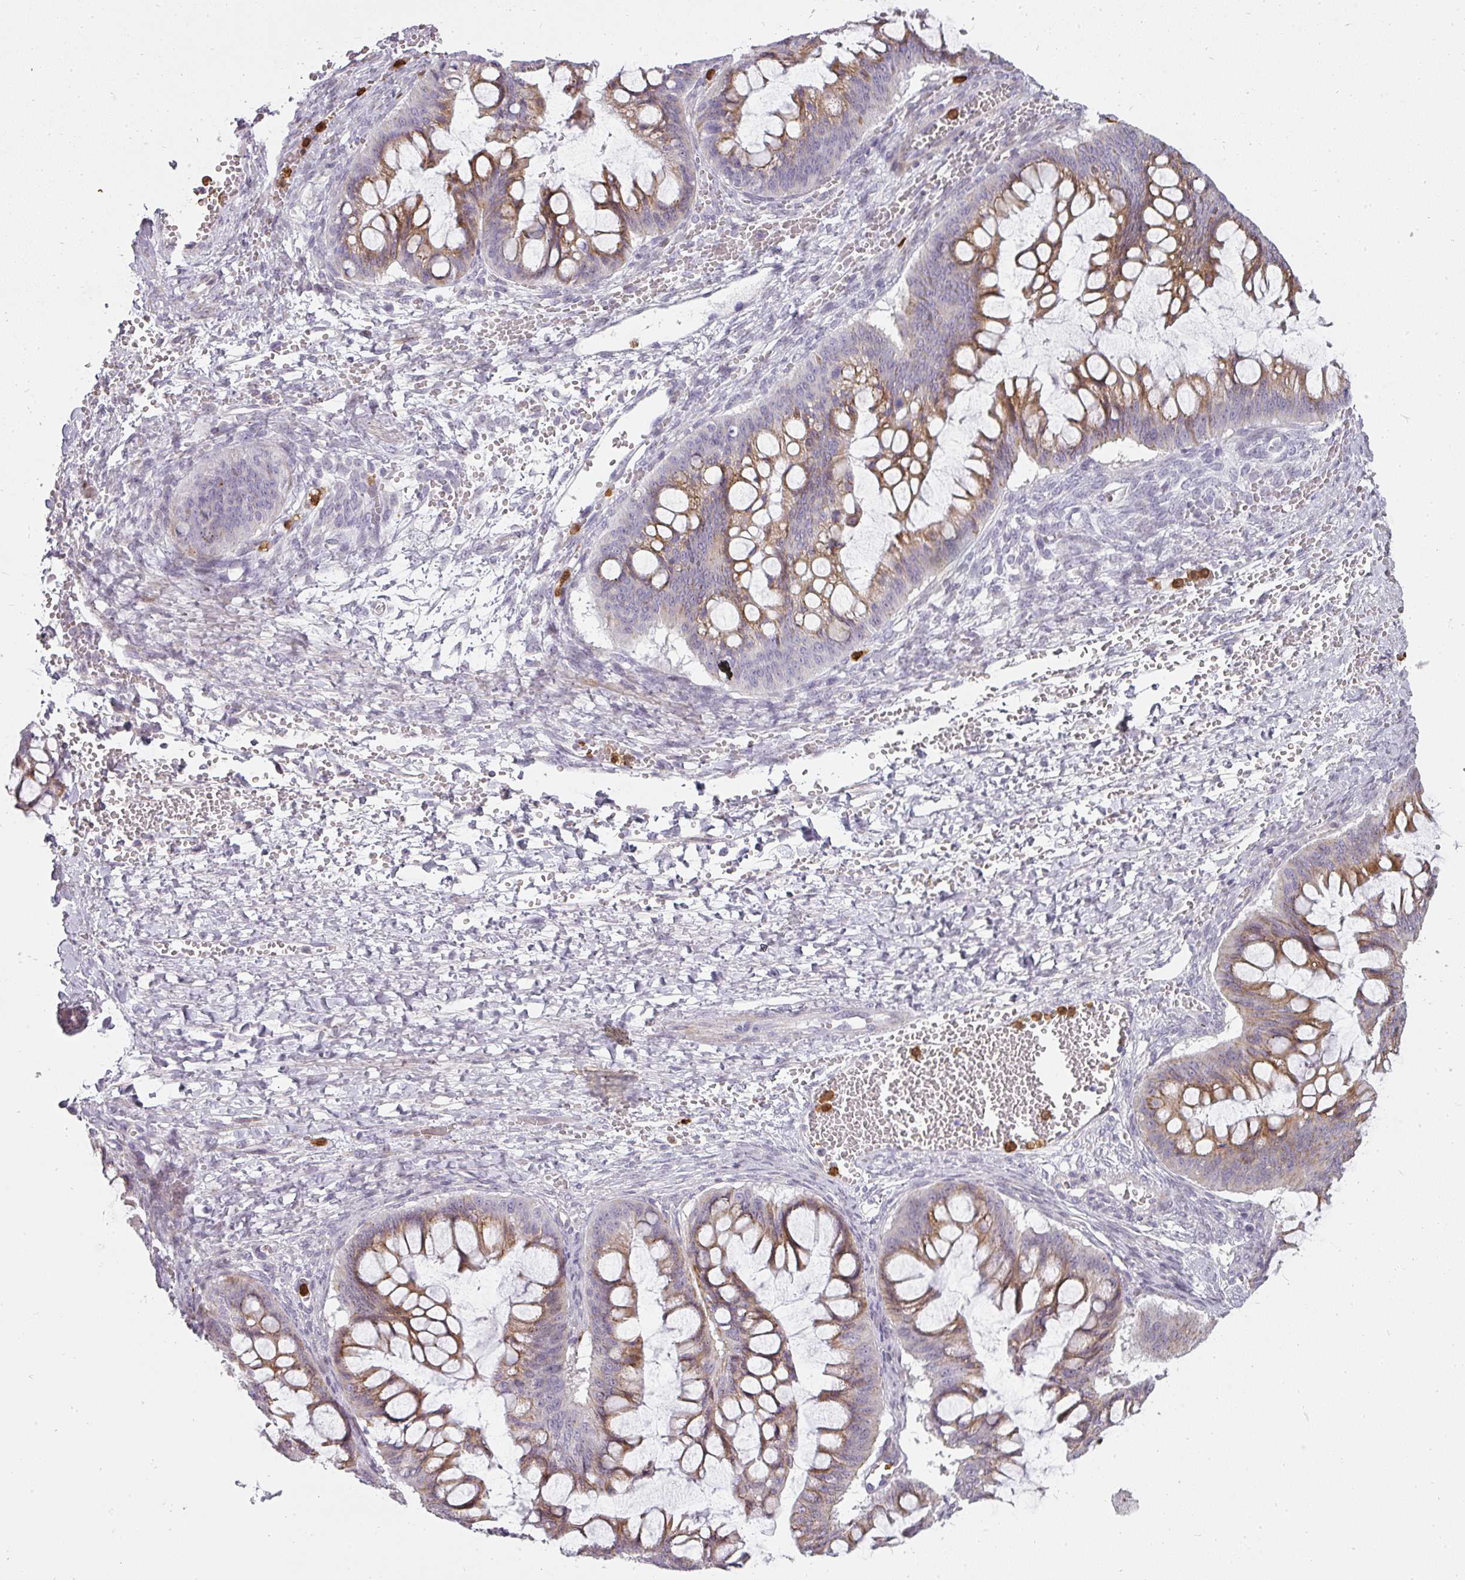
{"staining": {"intensity": "moderate", "quantity": ">75%", "location": "cytoplasmic/membranous"}, "tissue": "ovarian cancer", "cell_type": "Tumor cells", "image_type": "cancer", "snomed": [{"axis": "morphology", "description": "Cystadenocarcinoma, mucinous, NOS"}, {"axis": "topography", "description": "Ovary"}], "caption": "This is an image of immunohistochemistry staining of ovarian cancer (mucinous cystadenocarcinoma), which shows moderate positivity in the cytoplasmic/membranous of tumor cells.", "gene": "BIK", "patient": {"sex": "female", "age": 73}}